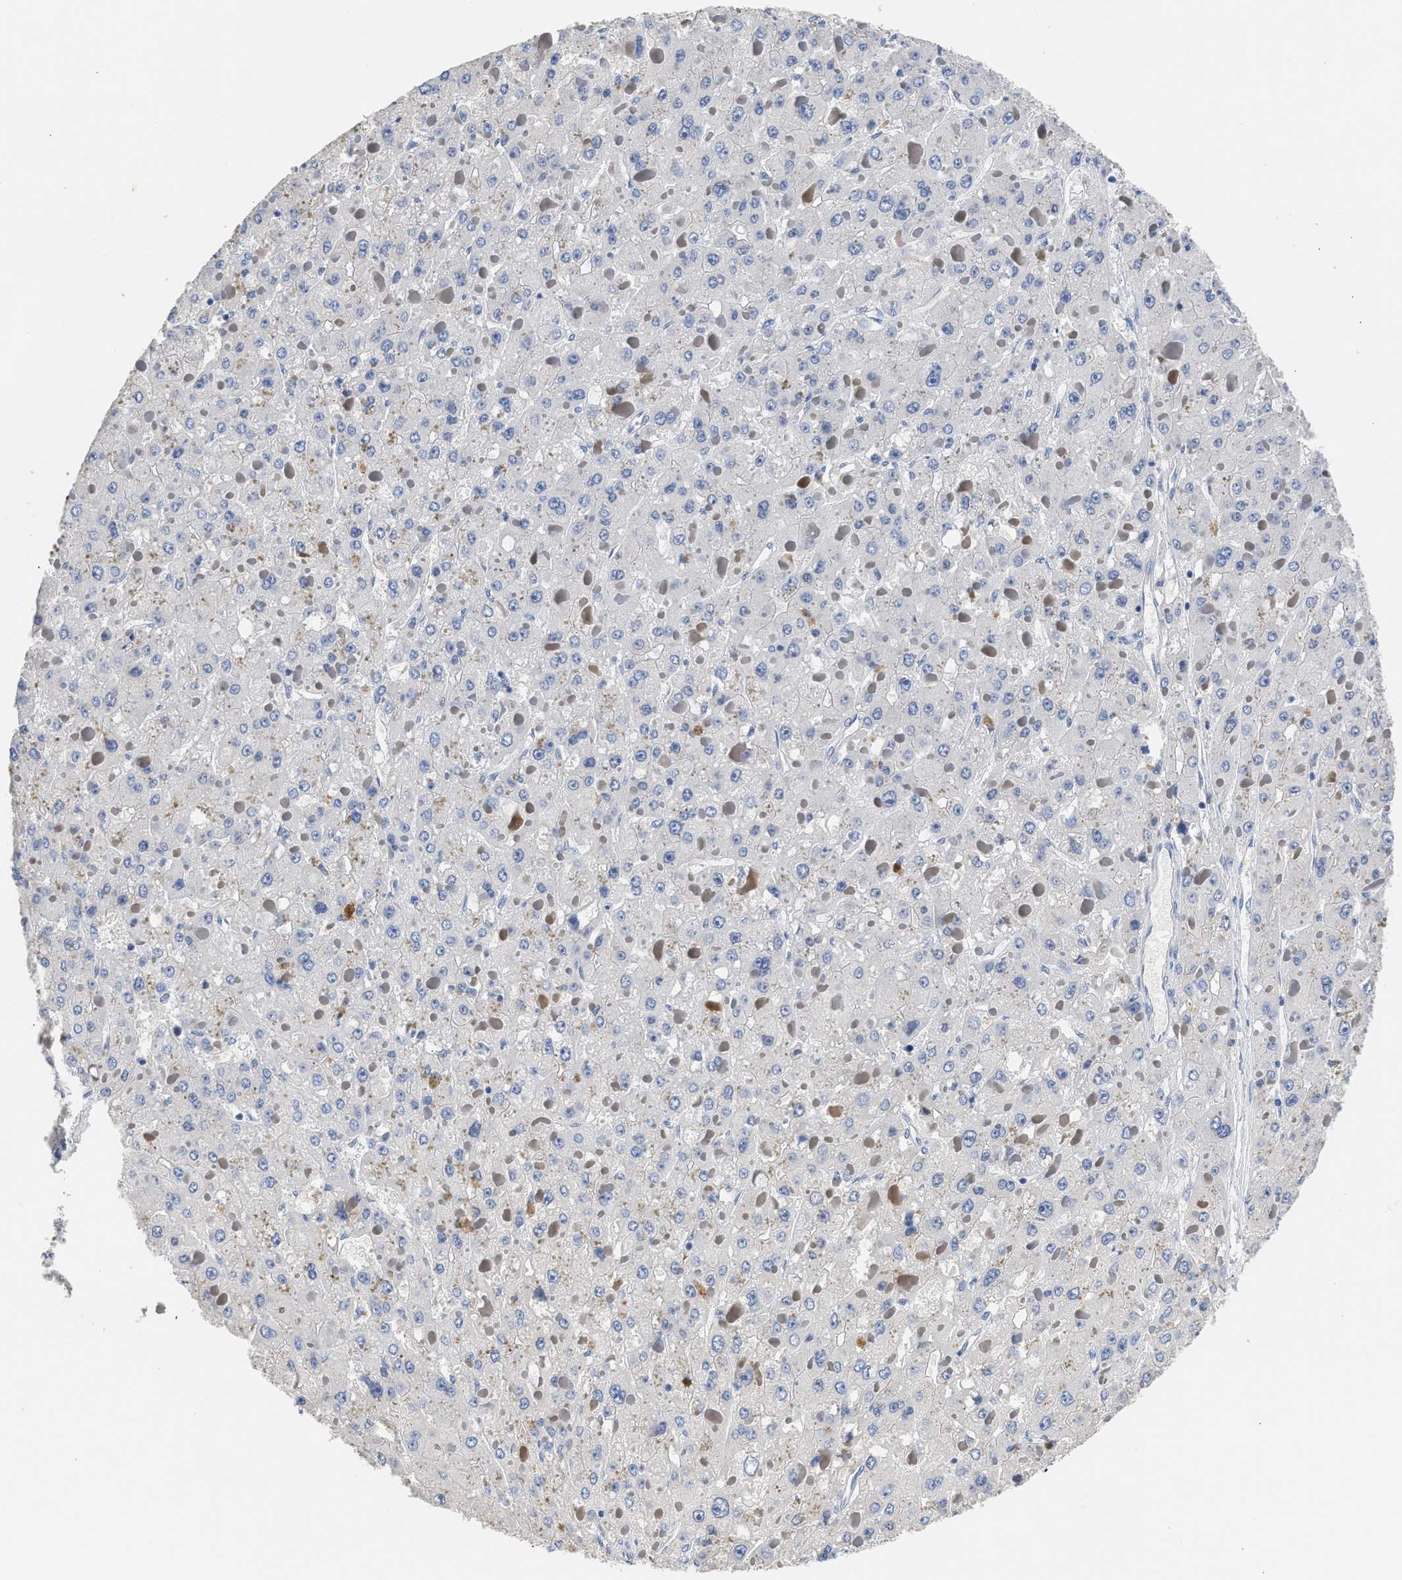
{"staining": {"intensity": "negative", "quantity": "none", "location": "none"}, "tissue": "liver cancer", "cell_type": "Tumor cells", "image_type": "cancer", "snomed": [{"axis": "morphology", "description": "Carcinoma, Hepatocellular, NOS"}, {"axis": "topography", "description": "Liver"}], "caption": "IHC image of neoplastic tissue: liver cancer stained with DAB (3,3'-diaminobenzidine) displays no significant protein expression in tumor cells.", "gene": "XPO5", "patient": {"sex": "female", "age": 73}}